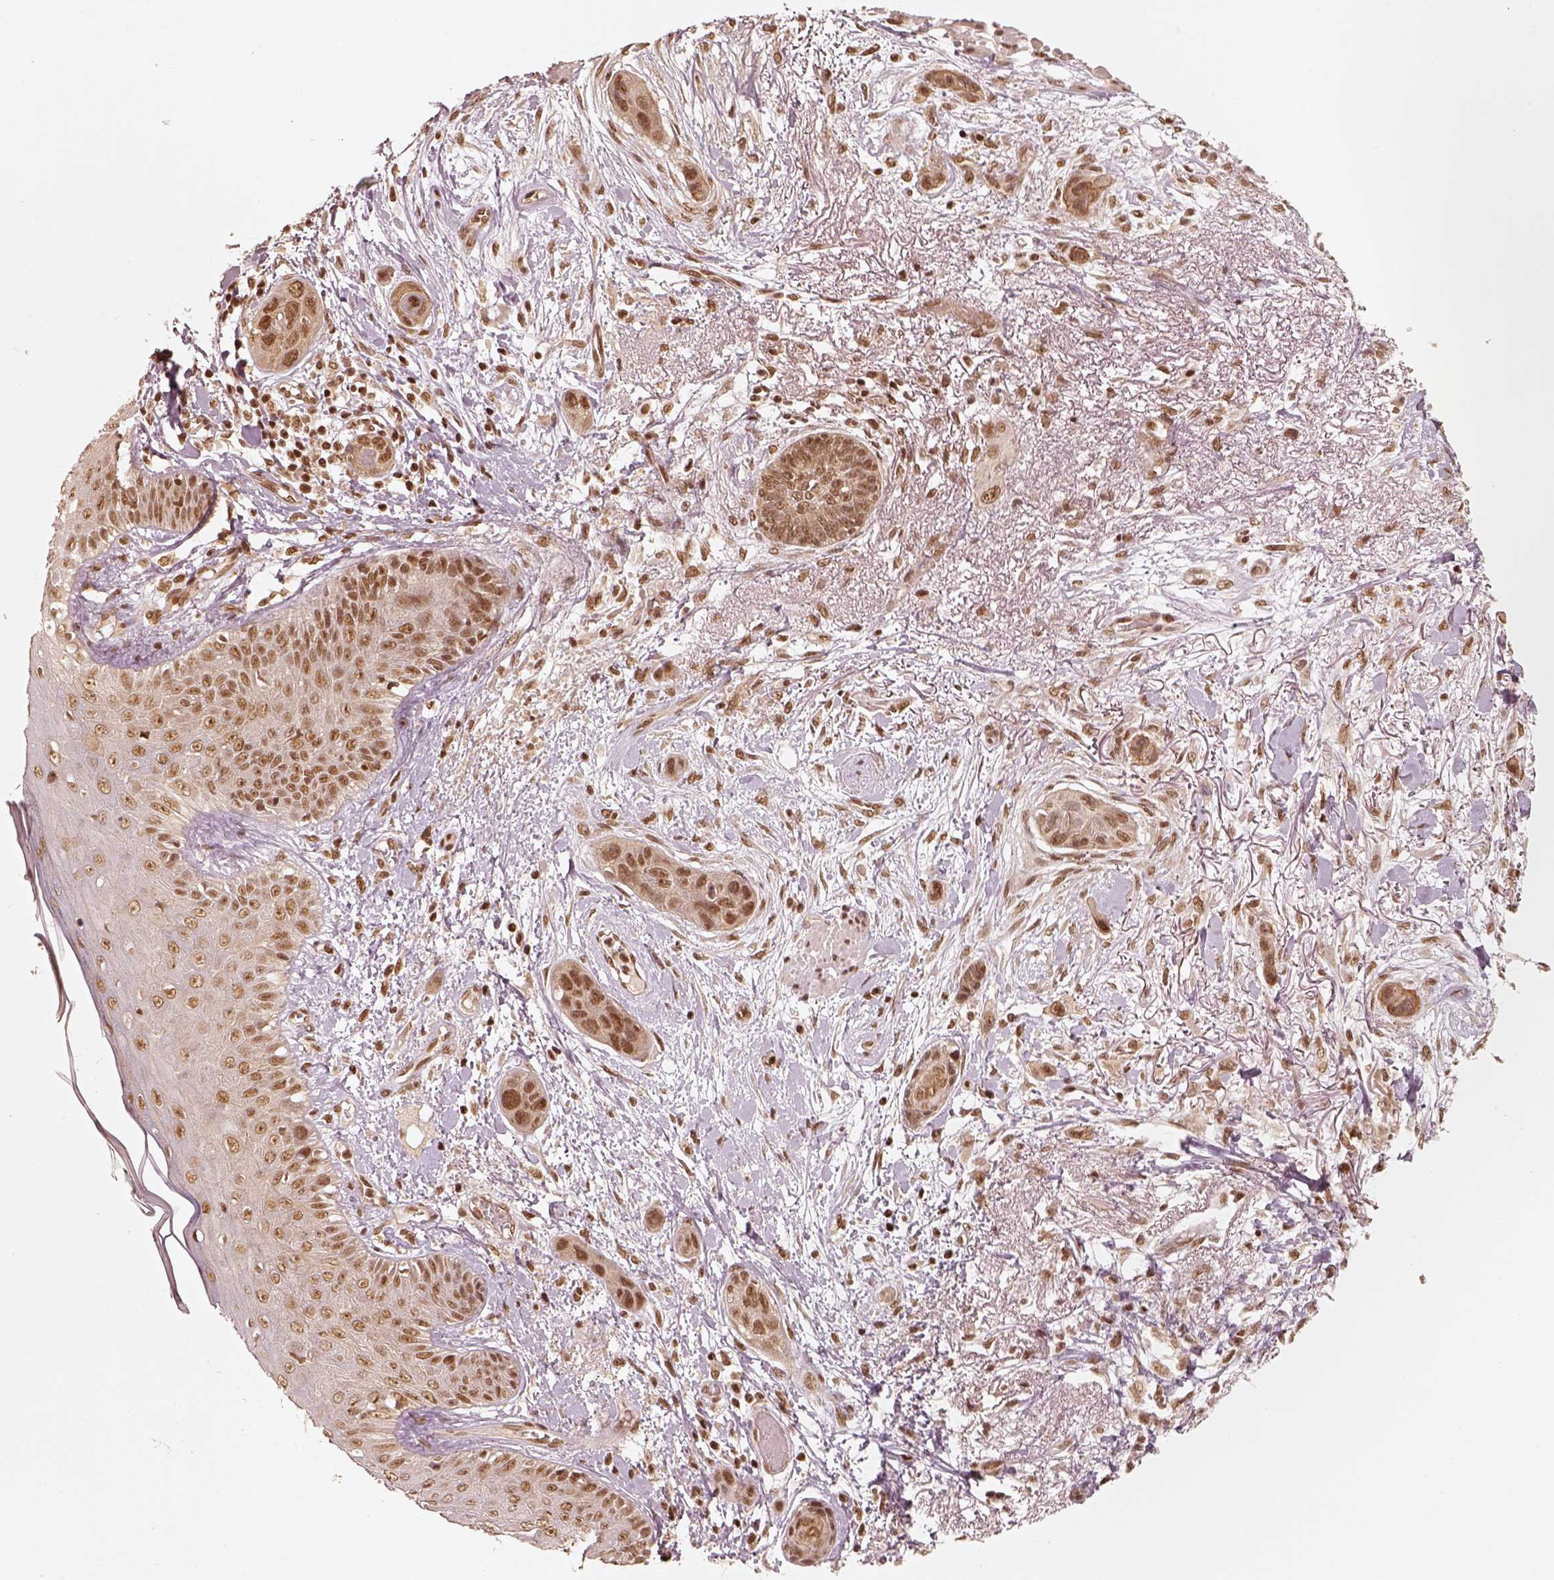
{"staining": {"intensity": "moderate", "quantity": ">75%", "location": "nuclear"}, "tissue": "skin cancer", "cell_type": "Tumor cells", "image_type": "cancer", "snomed": [{"axis": "morphology", "description": "Squamous cell carcinoma, NOS"}, {"axis": "topography", "description": "Skin"}], "caption": "Skin cancer (squamous cell carcinoma) tissue displays moderate nuclear positivity in approximately >75% of tumor cells, visualized by immunohistochemistry. (Stains: DAB (3,3'-diaminobenzidine) in brown, nuclei in blue, Microscopy: brightfield microscopy at high magnification).", "gene": "GMEB2", "patient": {"sex": "male", "age": 79}}